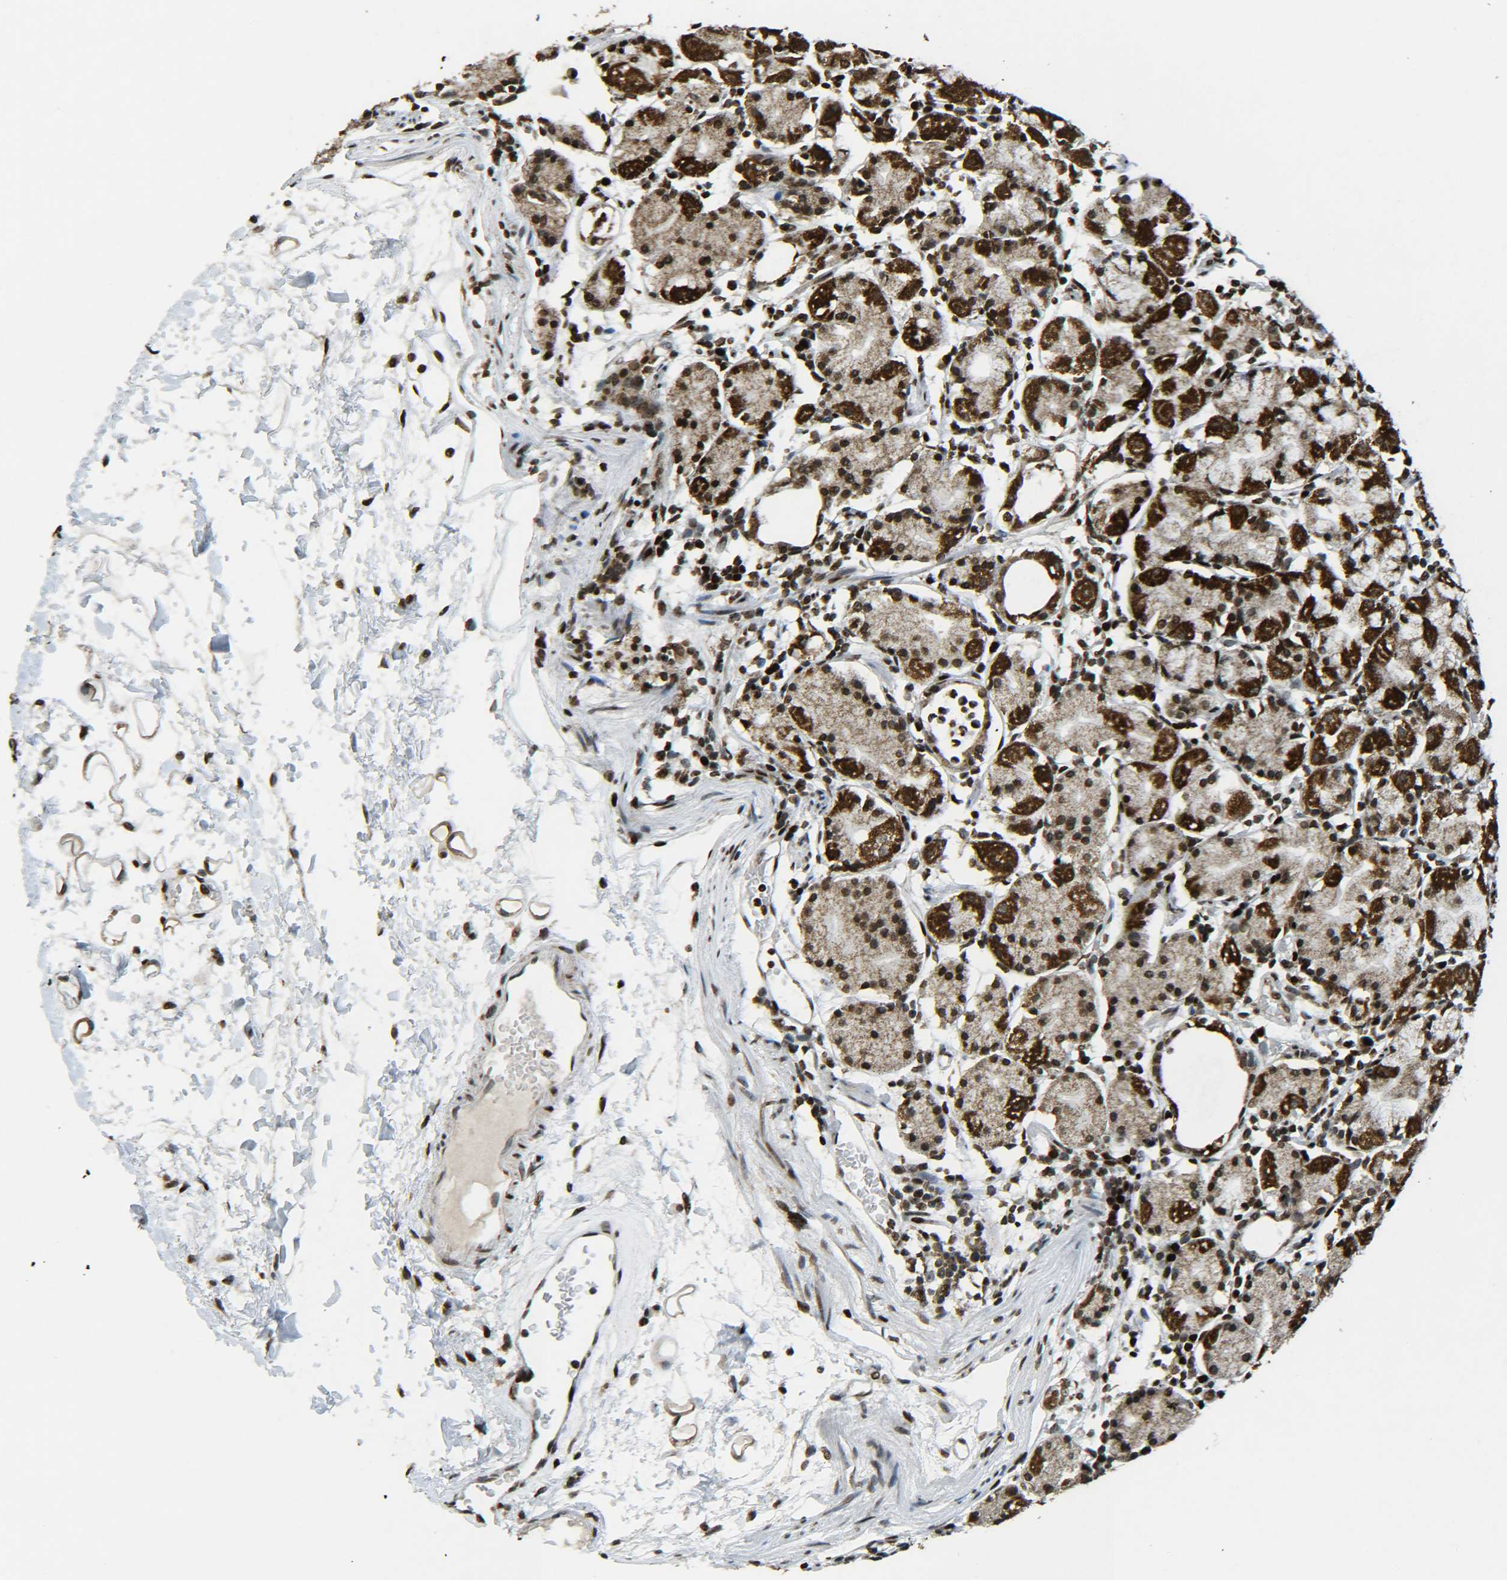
{"staining": {"intensity": "strong", "quantity": ">75%", "location": "cytoplasmic/membranous,nuclear"}, "tissue": "stomach", "cell_type": "Glandular cells", "image_type": "normal", "snomed": [{"axis": "morphology", "description": "Normal tissue, NOS"}, {"axis": "topography", "description": "Stomach"}, {"axis": "topography", "description": "Stomach, lower"}], "caption": "Approximately >75% of glandular cells in benign human stomach demonstrate strong cytoplasmic/membranous,nuclear protein expression as visualized by brown immunohistochemical staining.", "gene": "NEUROG2", "patient": {"sex": "female", "age": 75}}